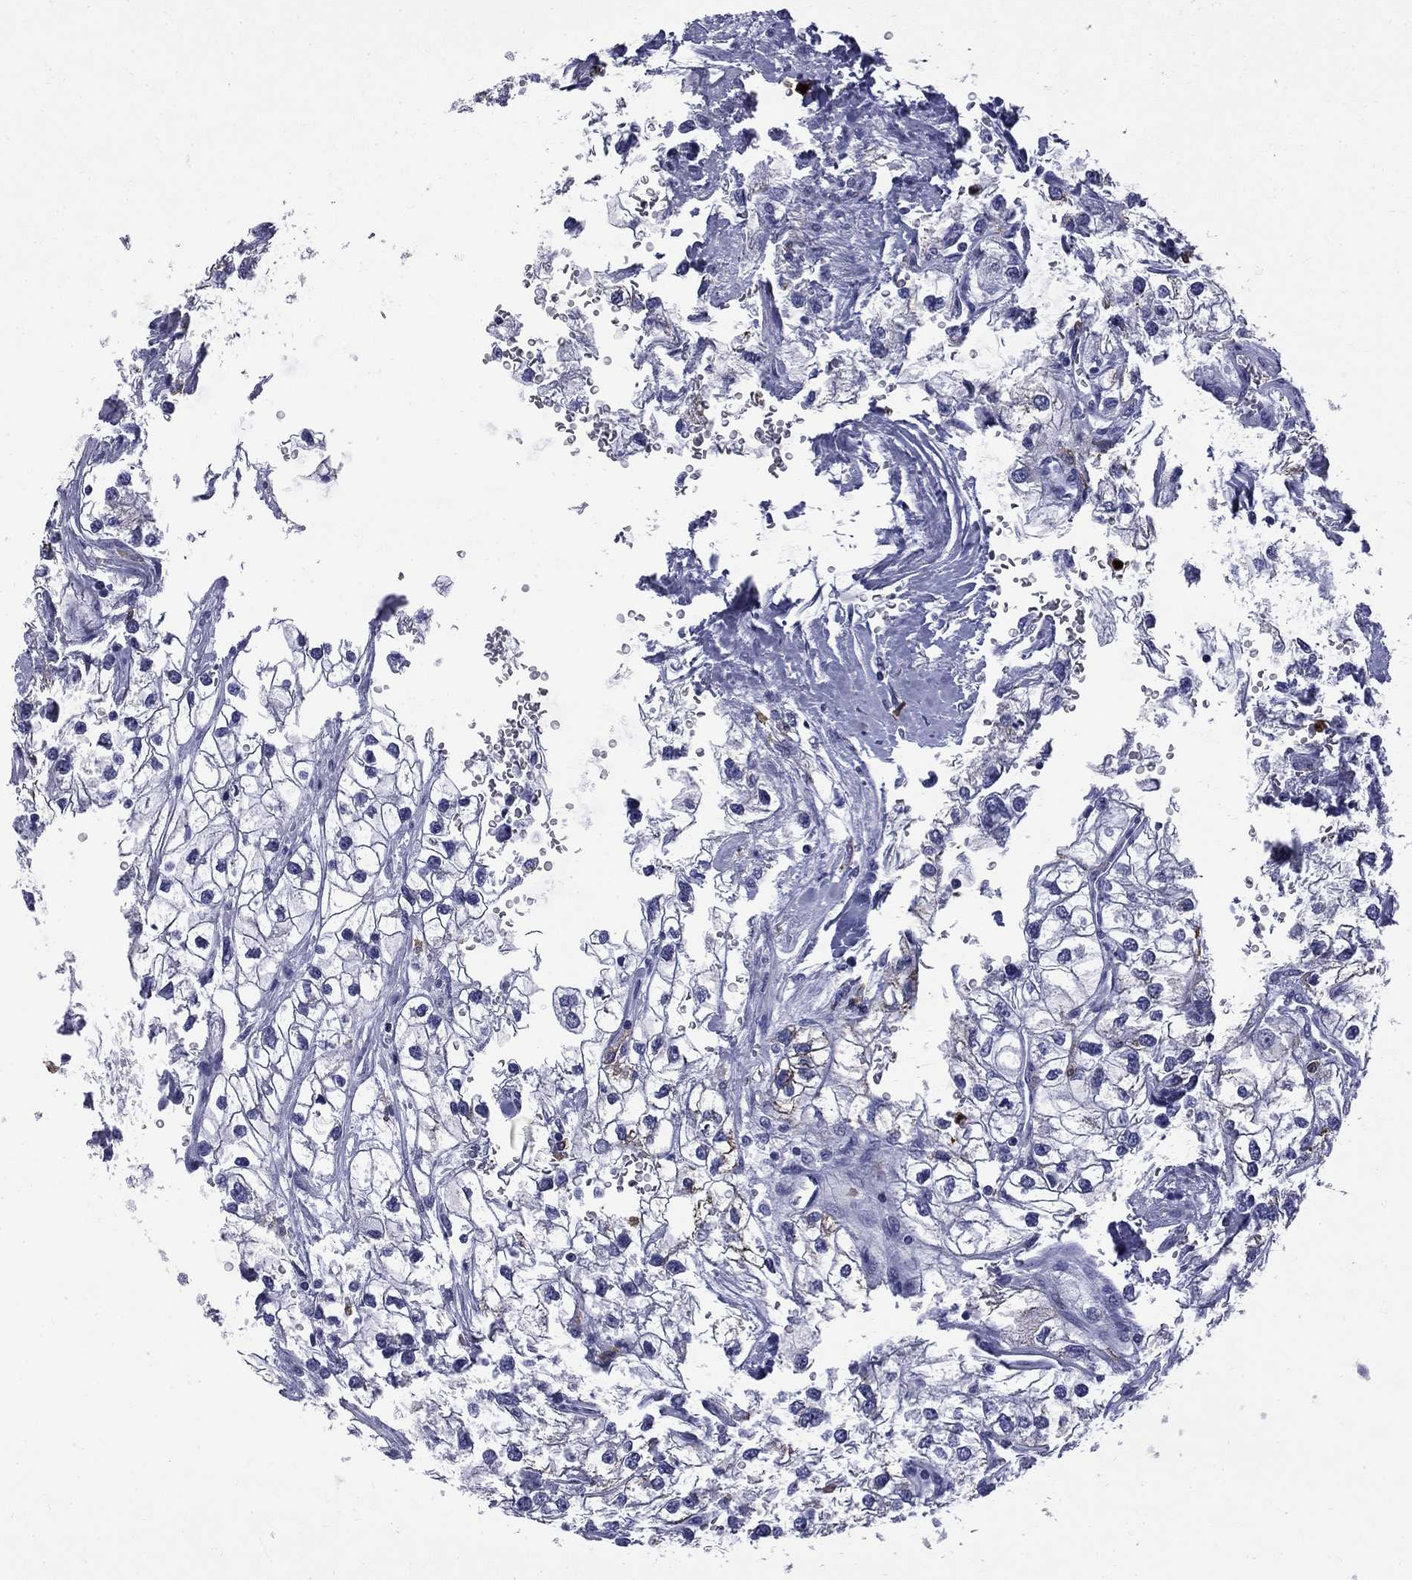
{"staining": {"intensity": "moderate", "quantity": "<25%", "location": "cytoplasmic/membranous"}, "tissue": "renal cancer", "cell_type": "Tumor cells", "image_type": "cancer", "snomed": [{"axis": "morphology", "description": "Adenocarcinoma, NOS"}, {"axis": "topography", "description": "Kidney"}], "caption": "A high-resolution photomicrograph shows immunohistochemistry (IHC) staining of renal cancer (adenocarcinoma), which shows moderate cytoplasmic/membranous staining in about <25% of tumor cells.", "gene": "TRIM29", "patient": {"sex": "male", "age": 59}}